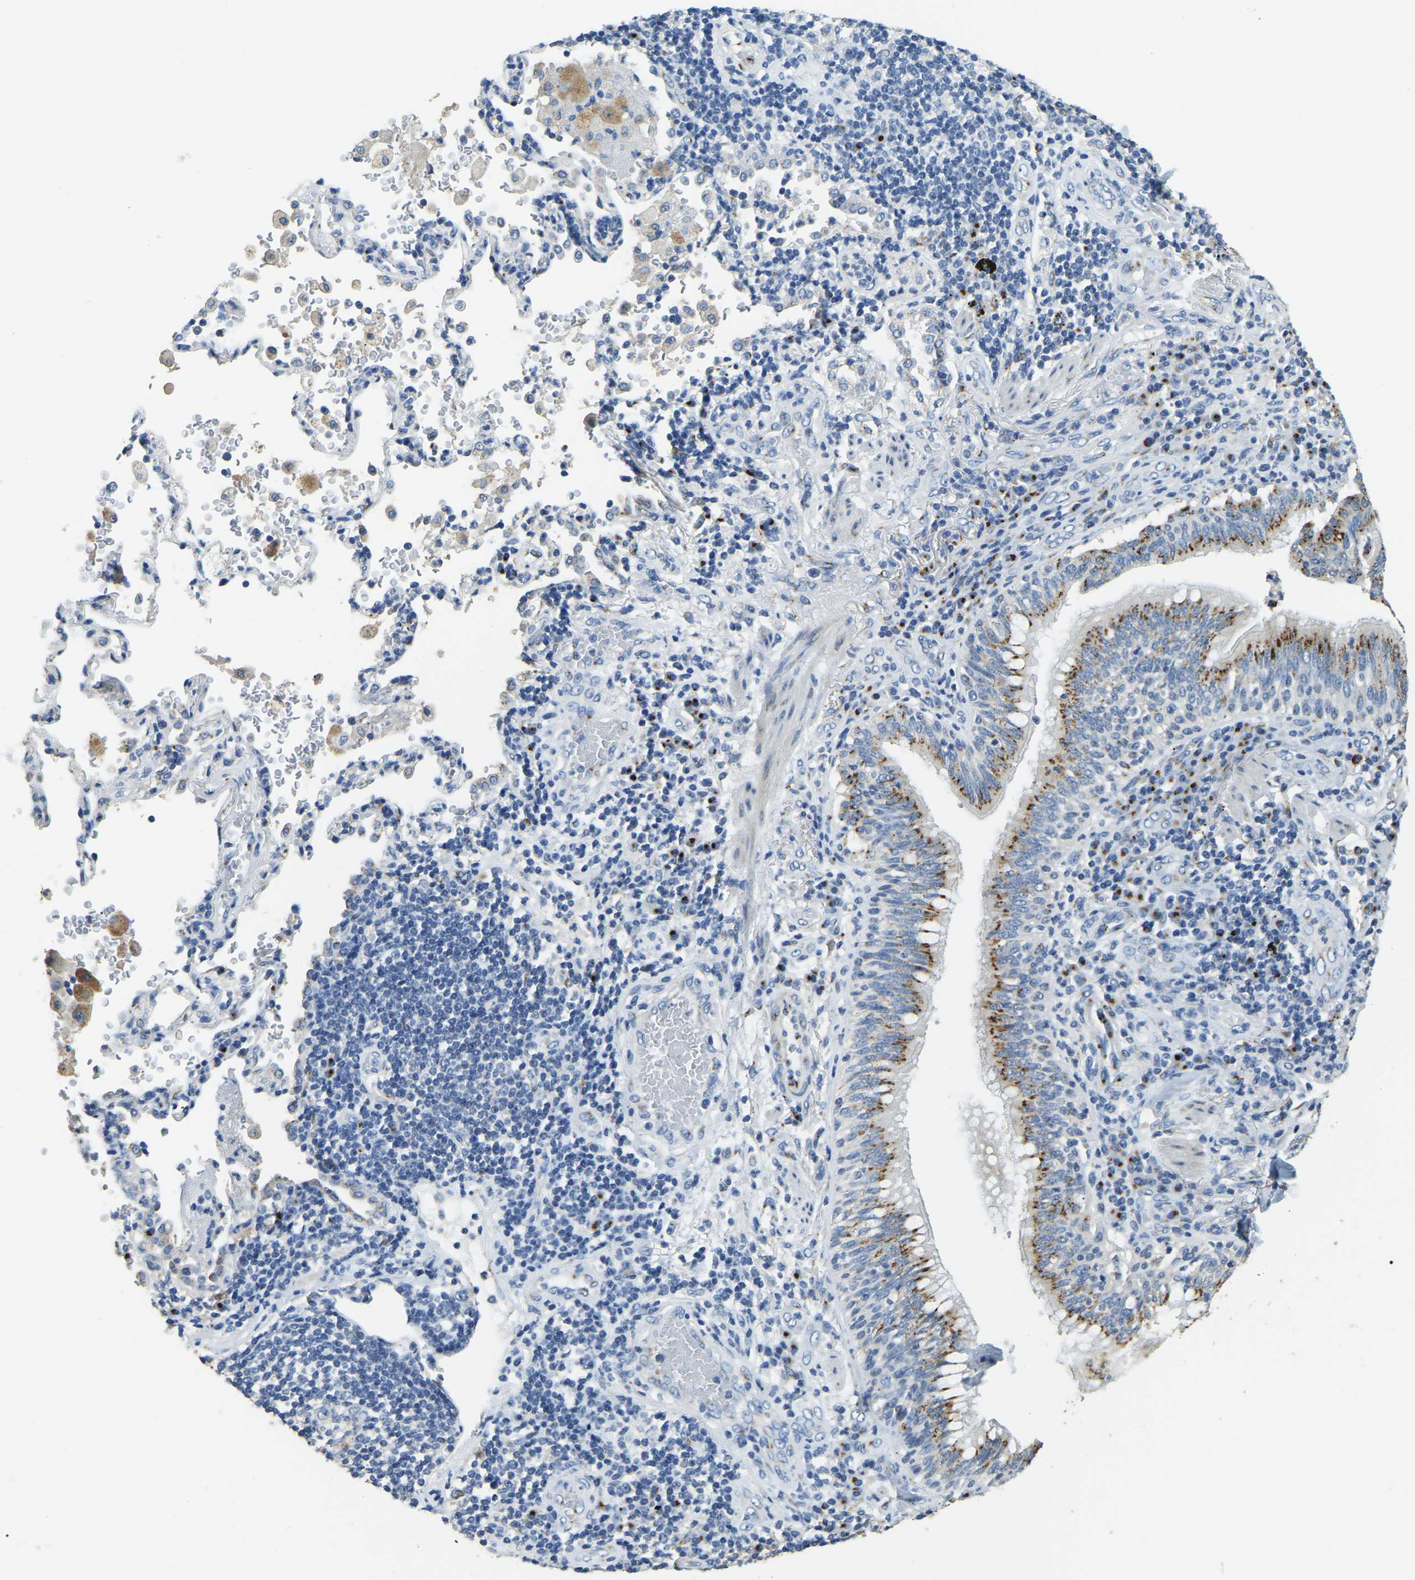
{"staining": {"intensity": "moderate", "quantity": ">75%", "location": "cytoplasmic/membranous"}, "tissue": "lung cancer", "cell_type": "Tumor cells", "image_type": "cancer", "snomed": [{"axis": "morphology", "description": "Adenocarcinoma, NOS"}, {"axis": "topography", "description": "Lung"}], "caption": "About >75% of tumor cells in human lung cancer display moderate cytoplasmic/membranous protein positivity as visualized by brown immunohistochemical staining.", "gene": "FAM174A", "patient": {"sex": "male", "age": 64}}